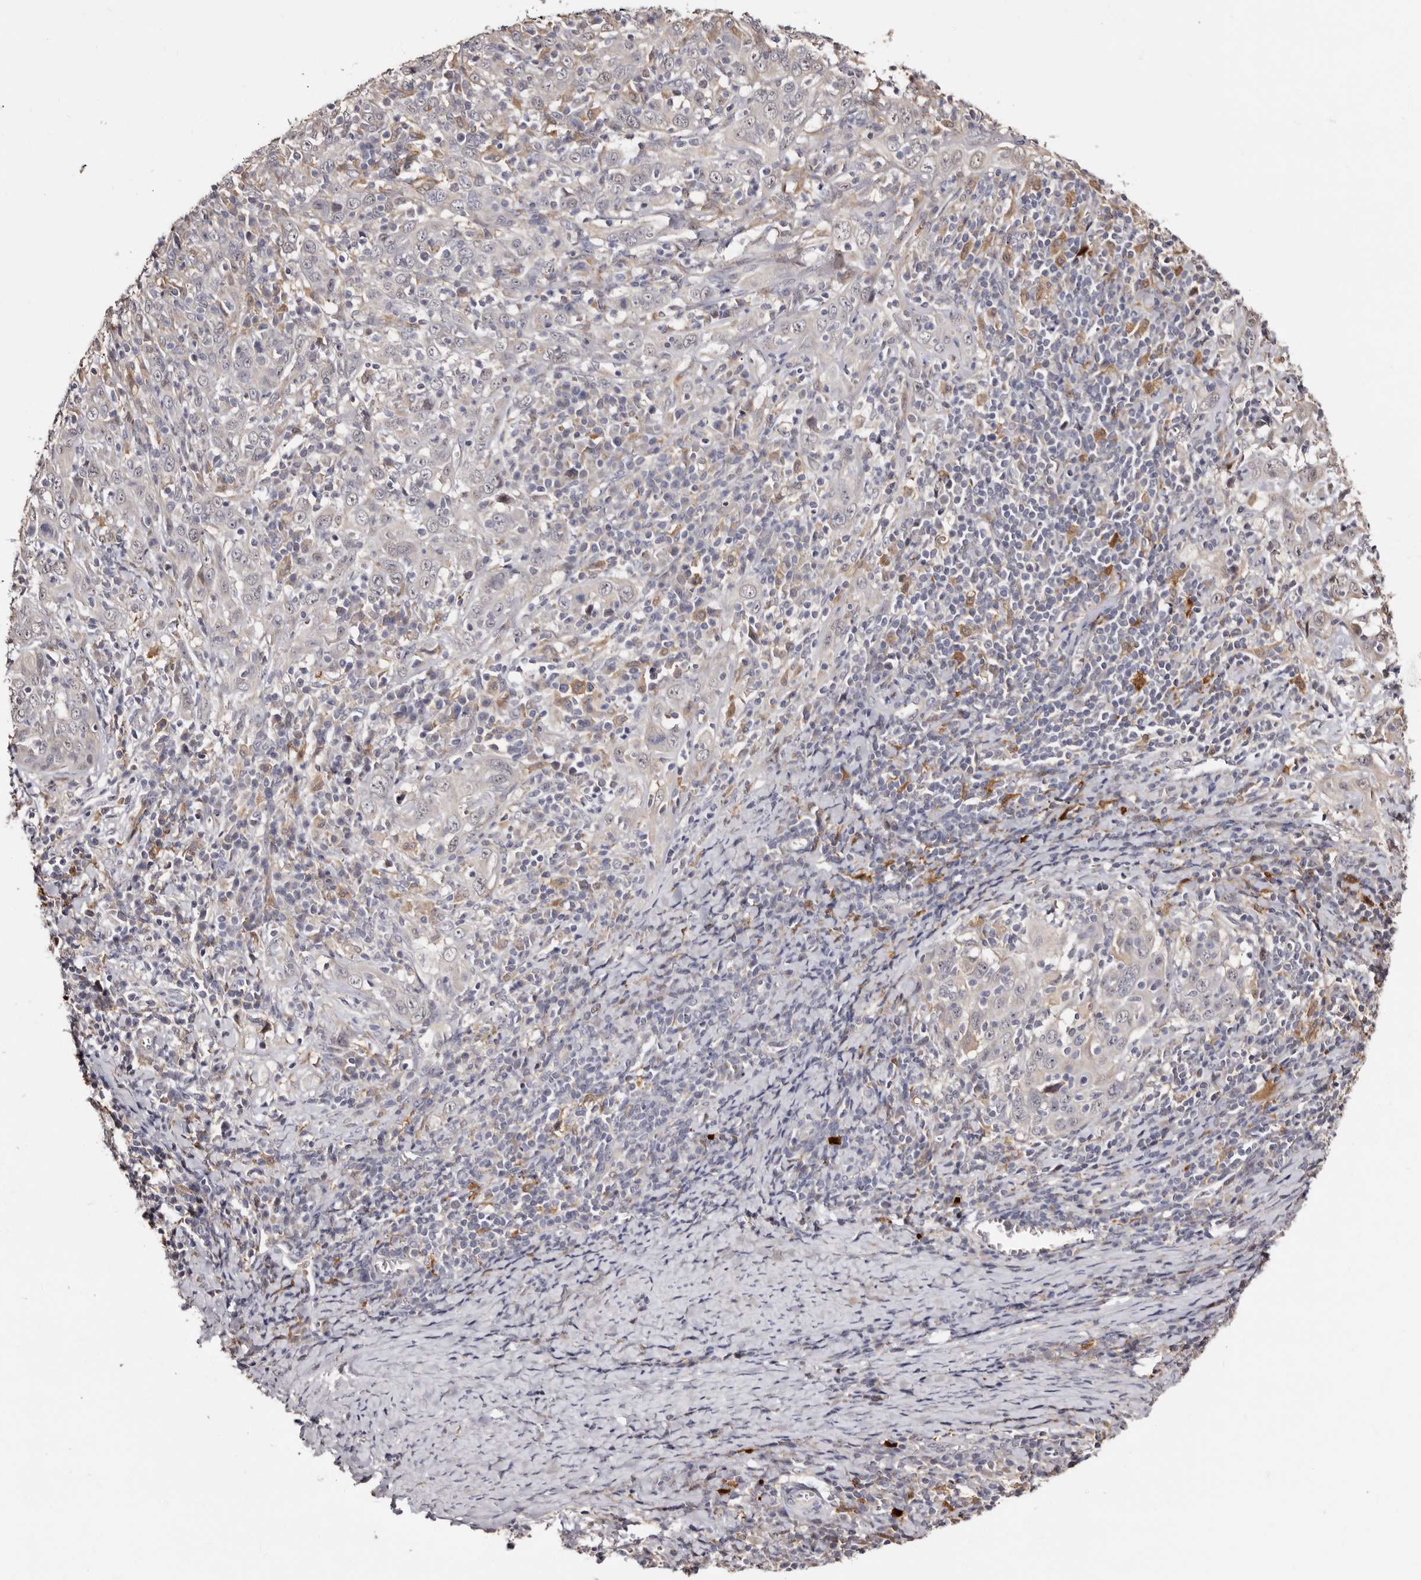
{"staining": {"intensity": "negative", "quantity": "none", "location": "none"}, "tissue": "cervical cancer", "cell_type": "Tumor cells", "image_type": "cancer", "snomed": [{"axis": "morphology", "description": "Squamous cell carcinoma, NOS"}, {"axis": "topography", "description": "Cervix"}], "caption": "This micrograph is of squamous cell carcinoma (cervical) stained with immunohistochemistry (IHC) to label a protein in brown with the nuclei are counter-stained blue. There is no staining in tumor cells.", "gene": "PTAFR", "patient": {"sex": "female", "age": 46}}